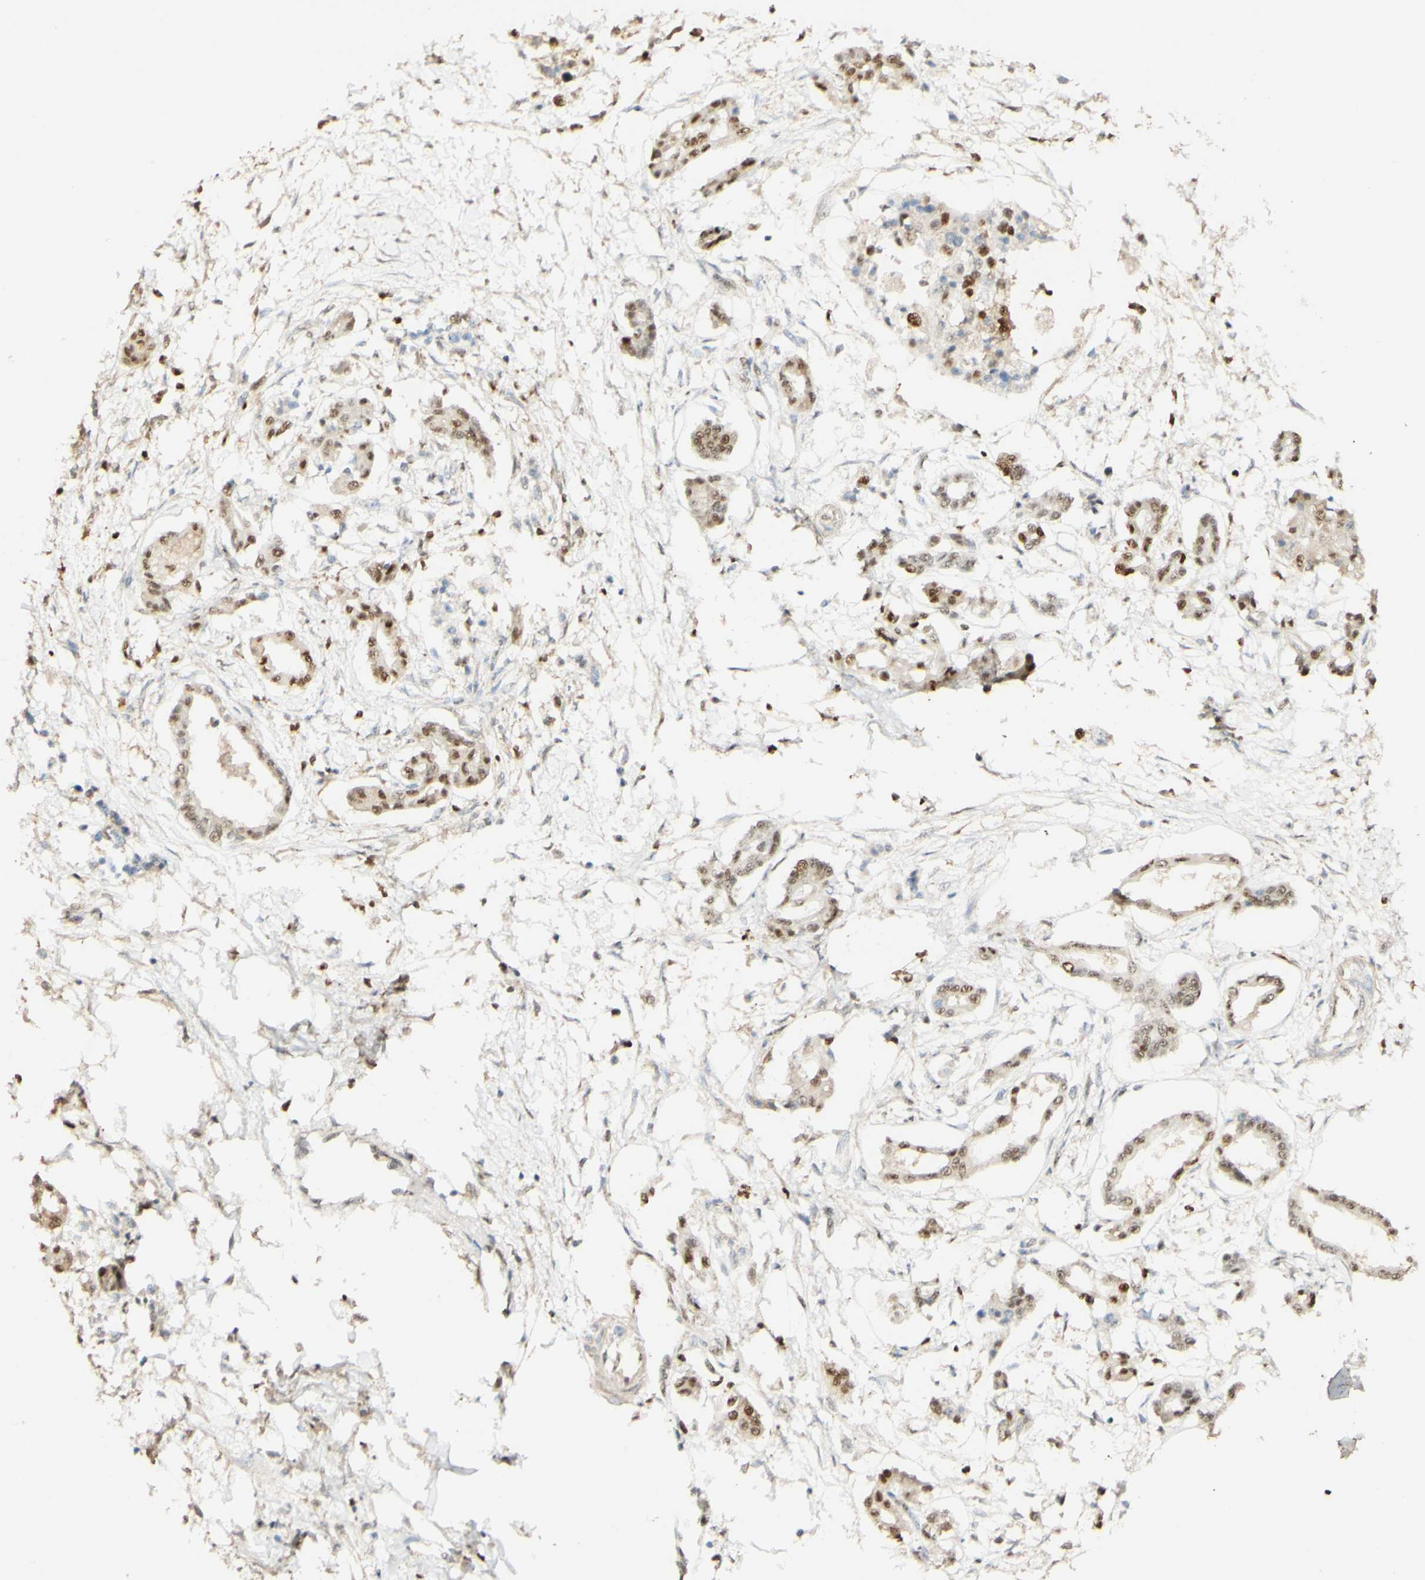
{"staining": {"intensity": "strong", "quantity": "25%-75%", "location": "cytoplasmic/membranous,nuclear"}, "tissue": "pancreatic cancer", "cell_type": "Tumor cells", "image_type": "cancer", "snomed": [{"axis": "morphology", "description": "Adenocarcinoma, NOS"}, {"axis": "topography", "description": "Pancreas"}], "caption": "Pancreatic adenocarcinoma stained for a protein (brown) reveals strong cytoplasmic/membranous and nuclear positive expression in about 25%-75% of tumor cells.", "gene": "MAP3K4", "patient": {"sex": "male", "age": 56}}